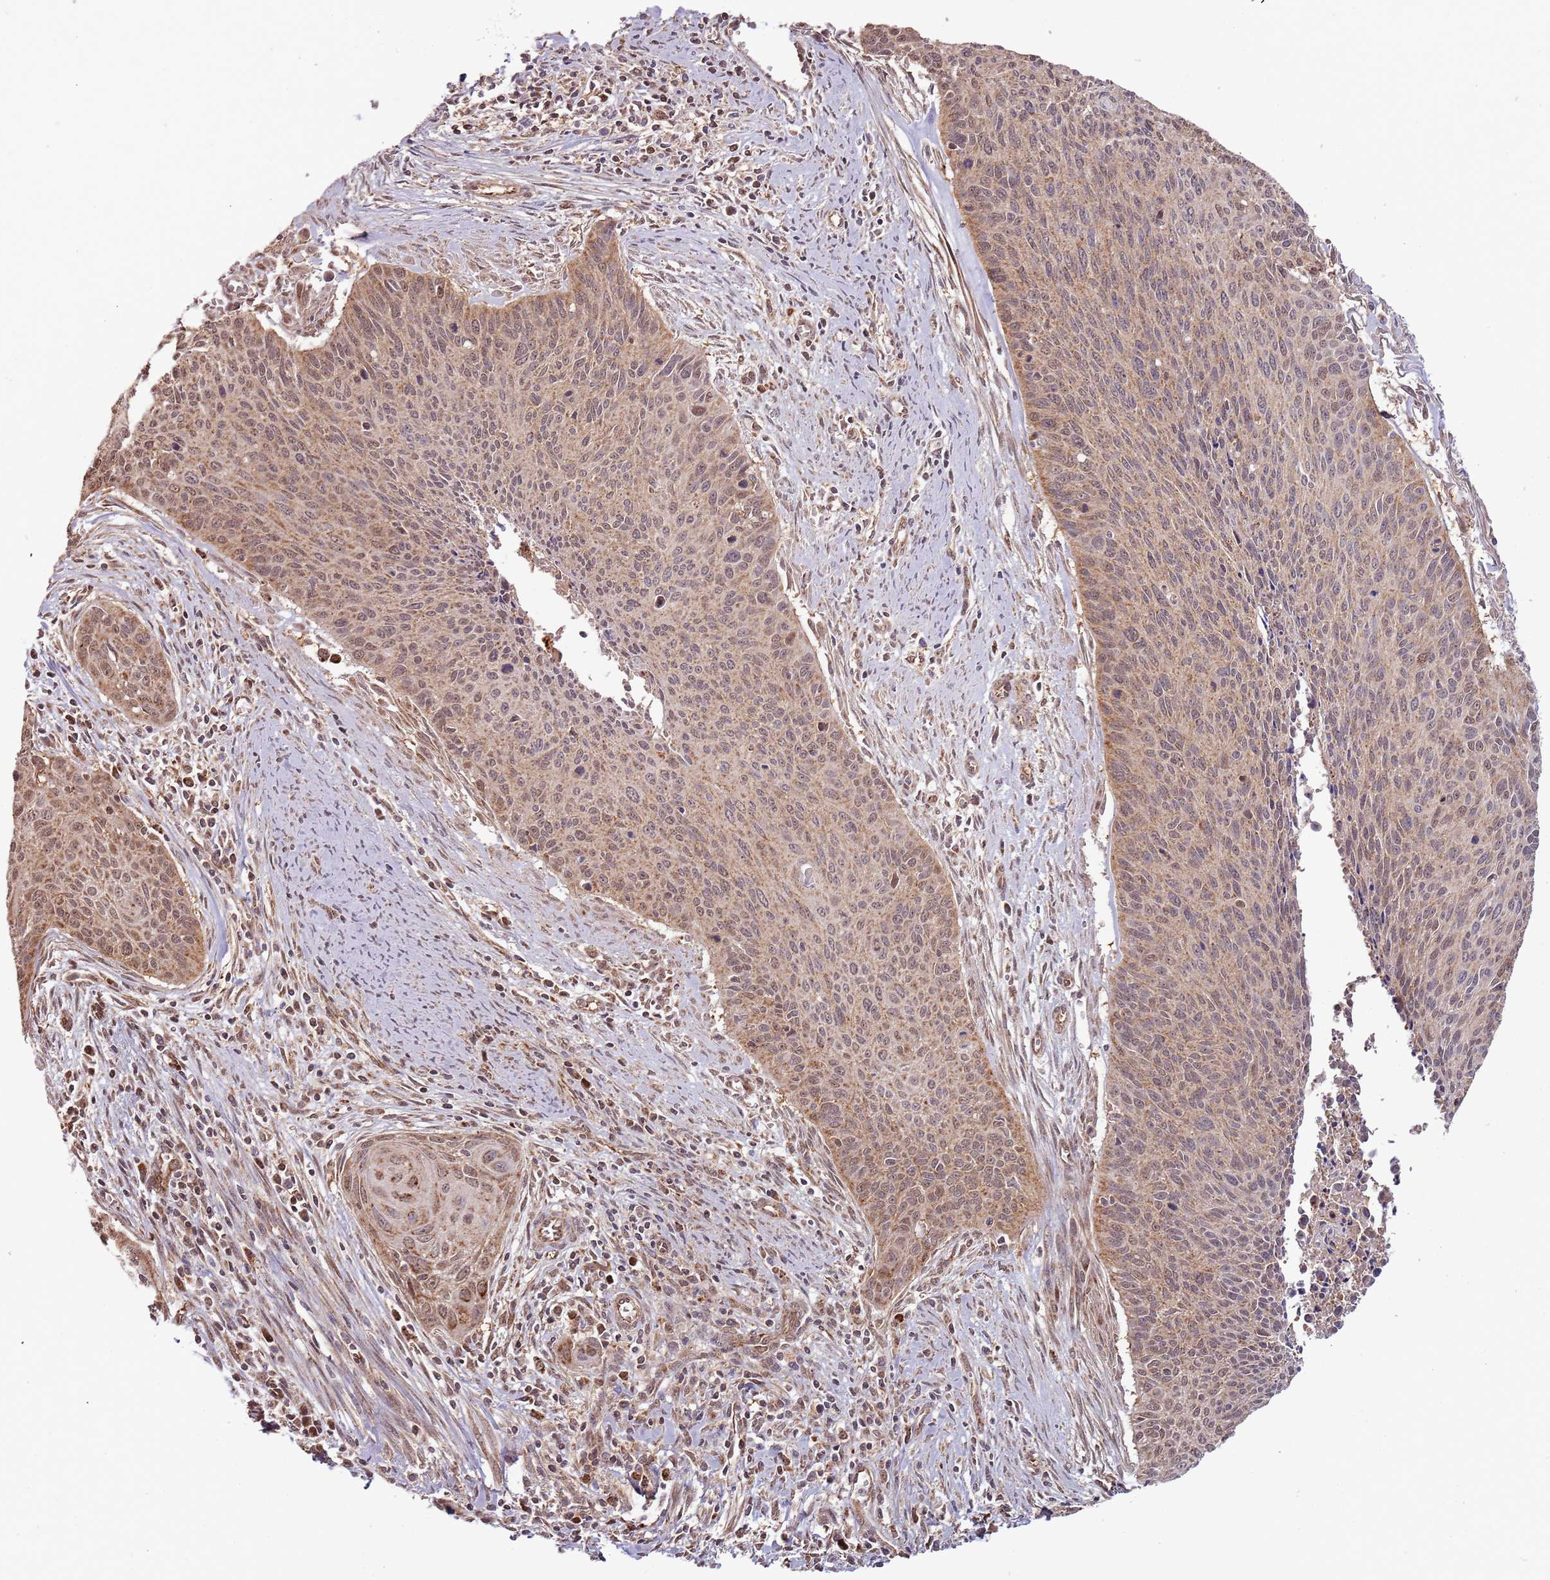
{"staining": {"intensity": "moderate", "quantity": ">75%", "location": "cytoplasmic/membranous,nuclear"}, "tissue": "cervical cancer", "cell_type": "Tumor cells", "image_type": "cancer", "snomed": [{"axis": "morphology", "description": "Squamous cell carcinoma, NOS"}, {"axis": "topography", "description": "Cervix"}], "caption": "Brown immunohistochemical staining in cervical squamous cell carcinoma exhibits moderate cytoplasmic/membranous and nuclear positivity in approximately >75% of tumor cells.", "gene": "IL17RD", "patient": {"sex": "female", "age": 55}}